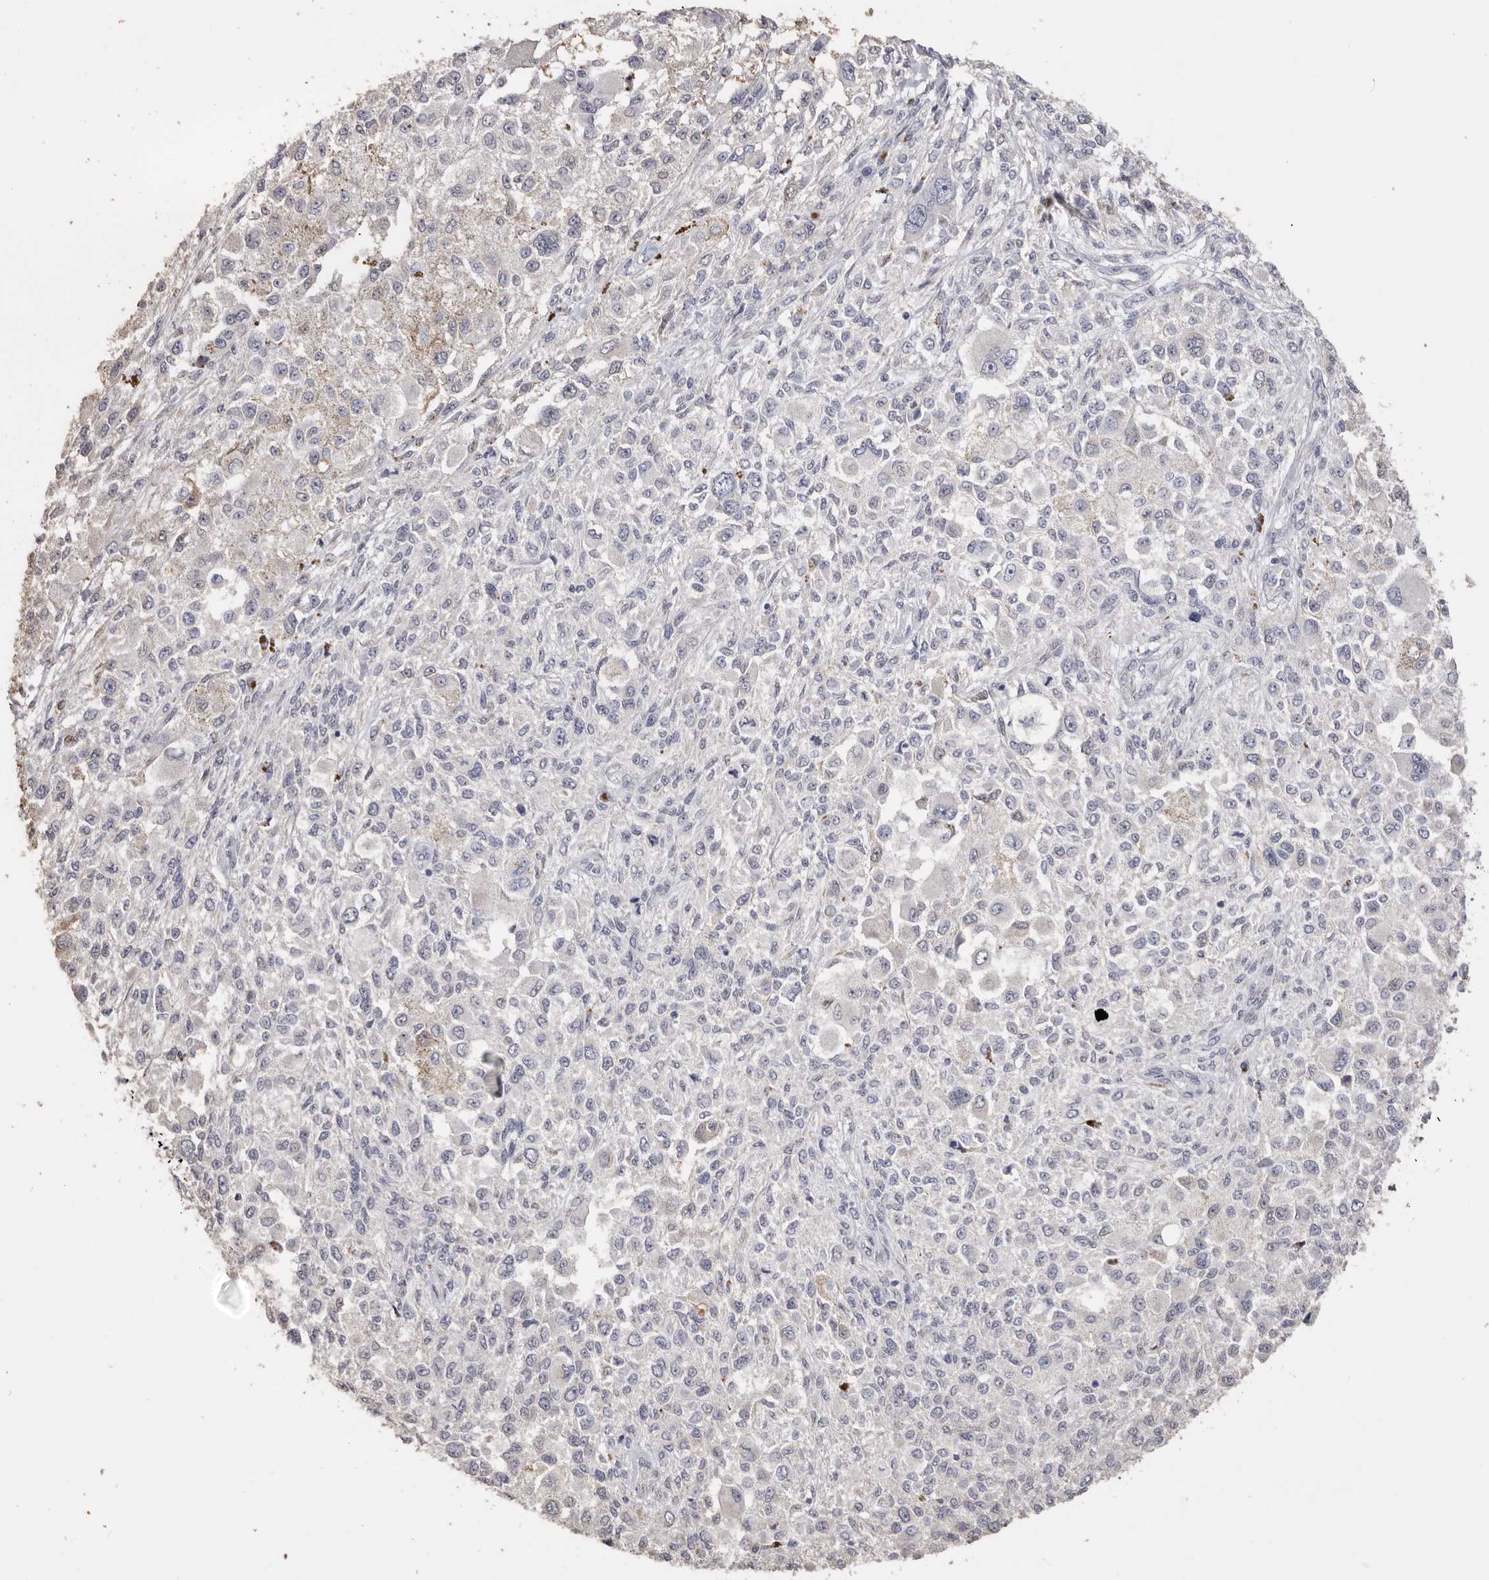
{"staining": {"intensity": "negative", "quantity": "none", "location": "none"}, "tissue": "melanoma", "cell_type": "Tumor cells", "image_type": "cancer", "snomed": [{"axis": "morphology", "description": "Necrosis, NOS"}, {"axis": "morphology", "description": "Malignant melanoma, NOS"}, {"axis": "topography", "description": "Skin"}], "caption": "Tumor cells are negative for protein expression in human melanoma. (DAB immunohistochemistry (IHC) with hematoxylin counter stain).", "gene": "LGALS7B", "patient": {"sex": "female", "age": 87}}